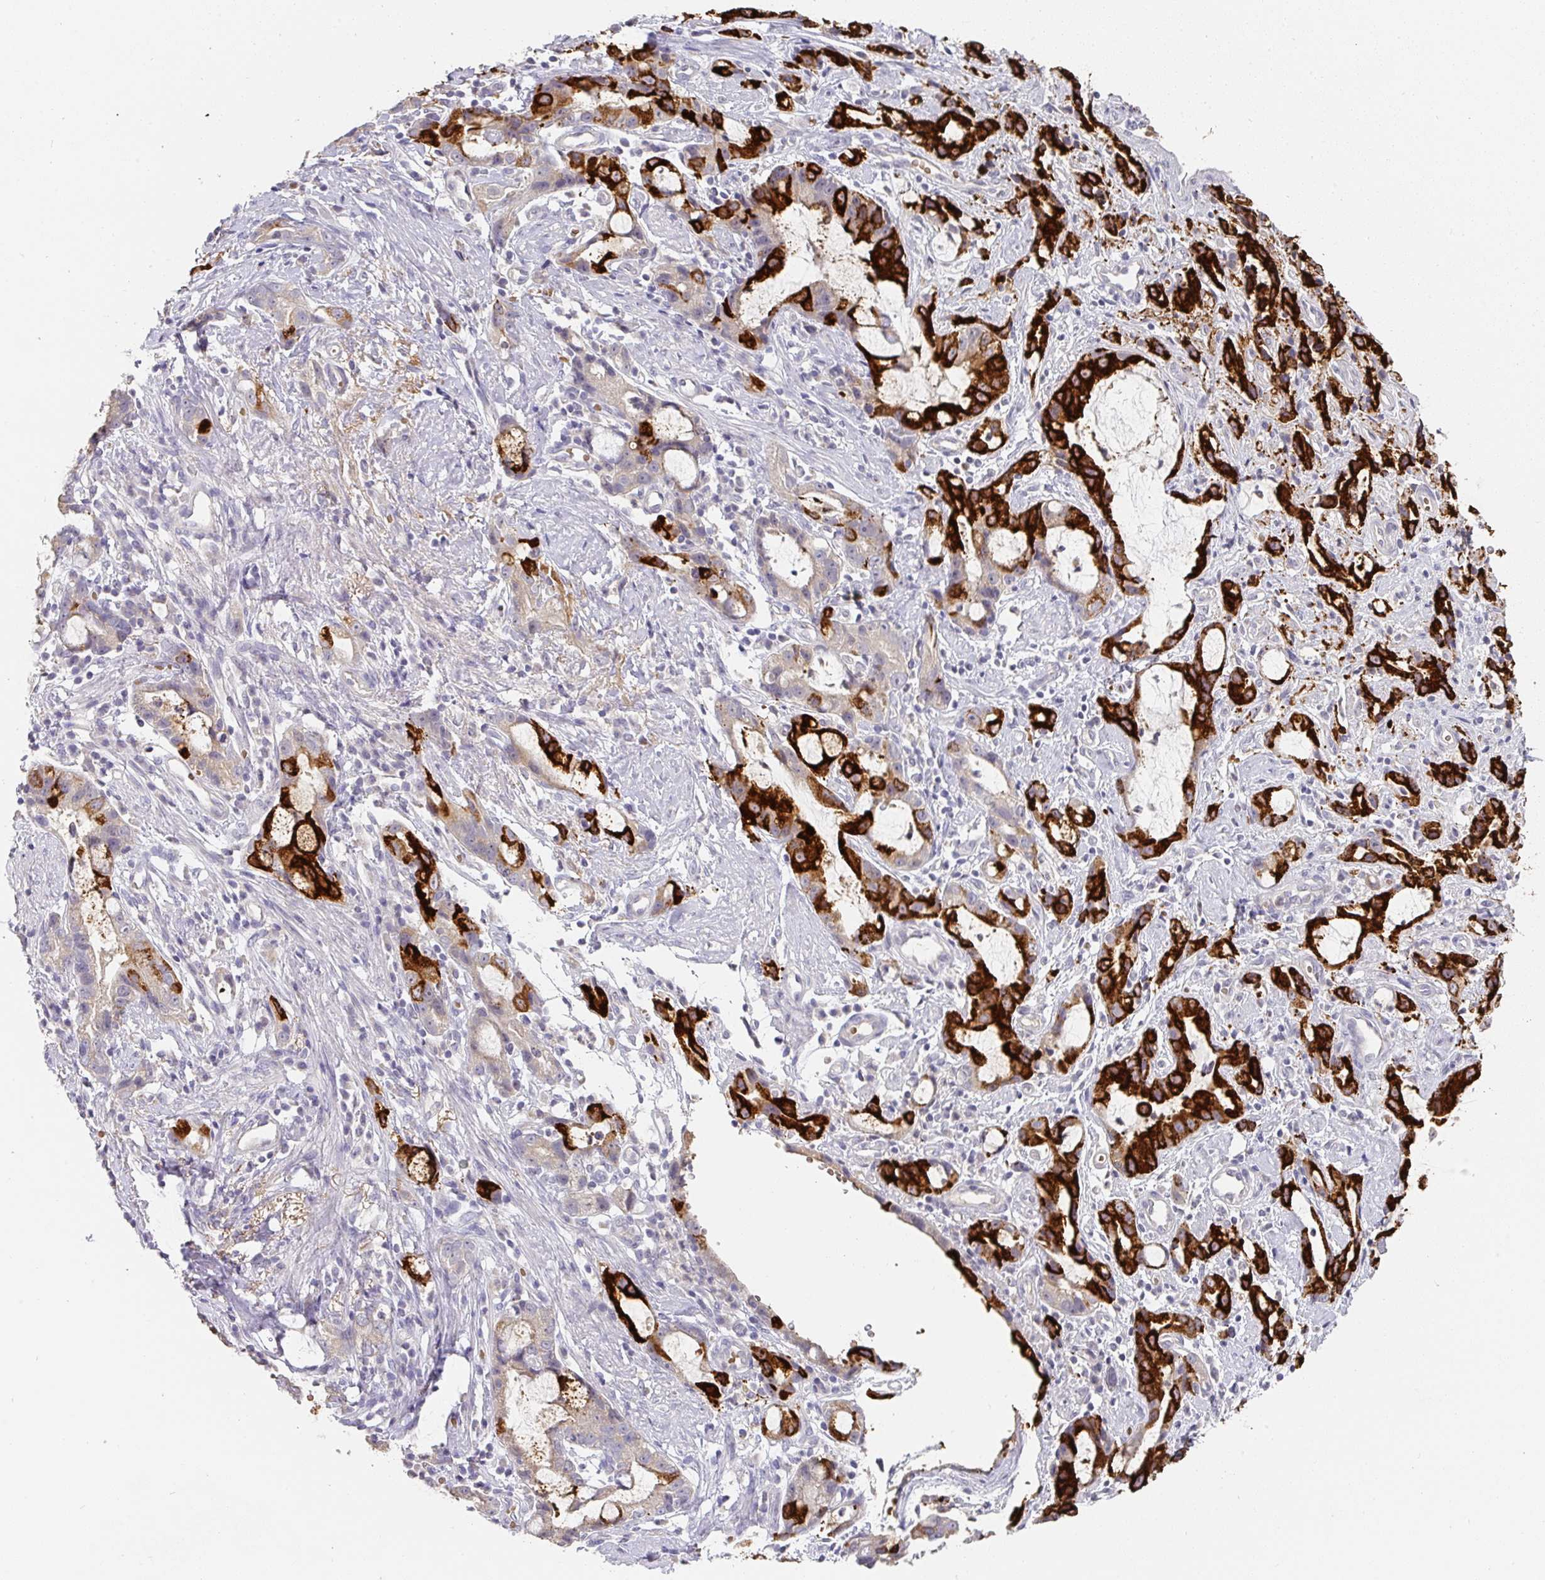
{"staining": {"intensity": "strong", "quantity": "25%-75%", "location": "cytoplasmic/membranous"}, "tissue": "stomach cancer", "cell_type": "Tumor cells", "image_type": "cancer", "snomed": [{"axis": "morphology", "description": "Adenocarcinoma, NOS"}, {"axis": "topography", "description": "Stomach"}], "caption": "Stomach cancer (adenocarcinoma) stained with DAB immunohistochemistry (IHC) shows high levels of strong cytoplasmic/membranous staining in about 25%-75% of tumor cells.", "gene": "FOXN4", "patient": {"sex": "male", "age": 55}}